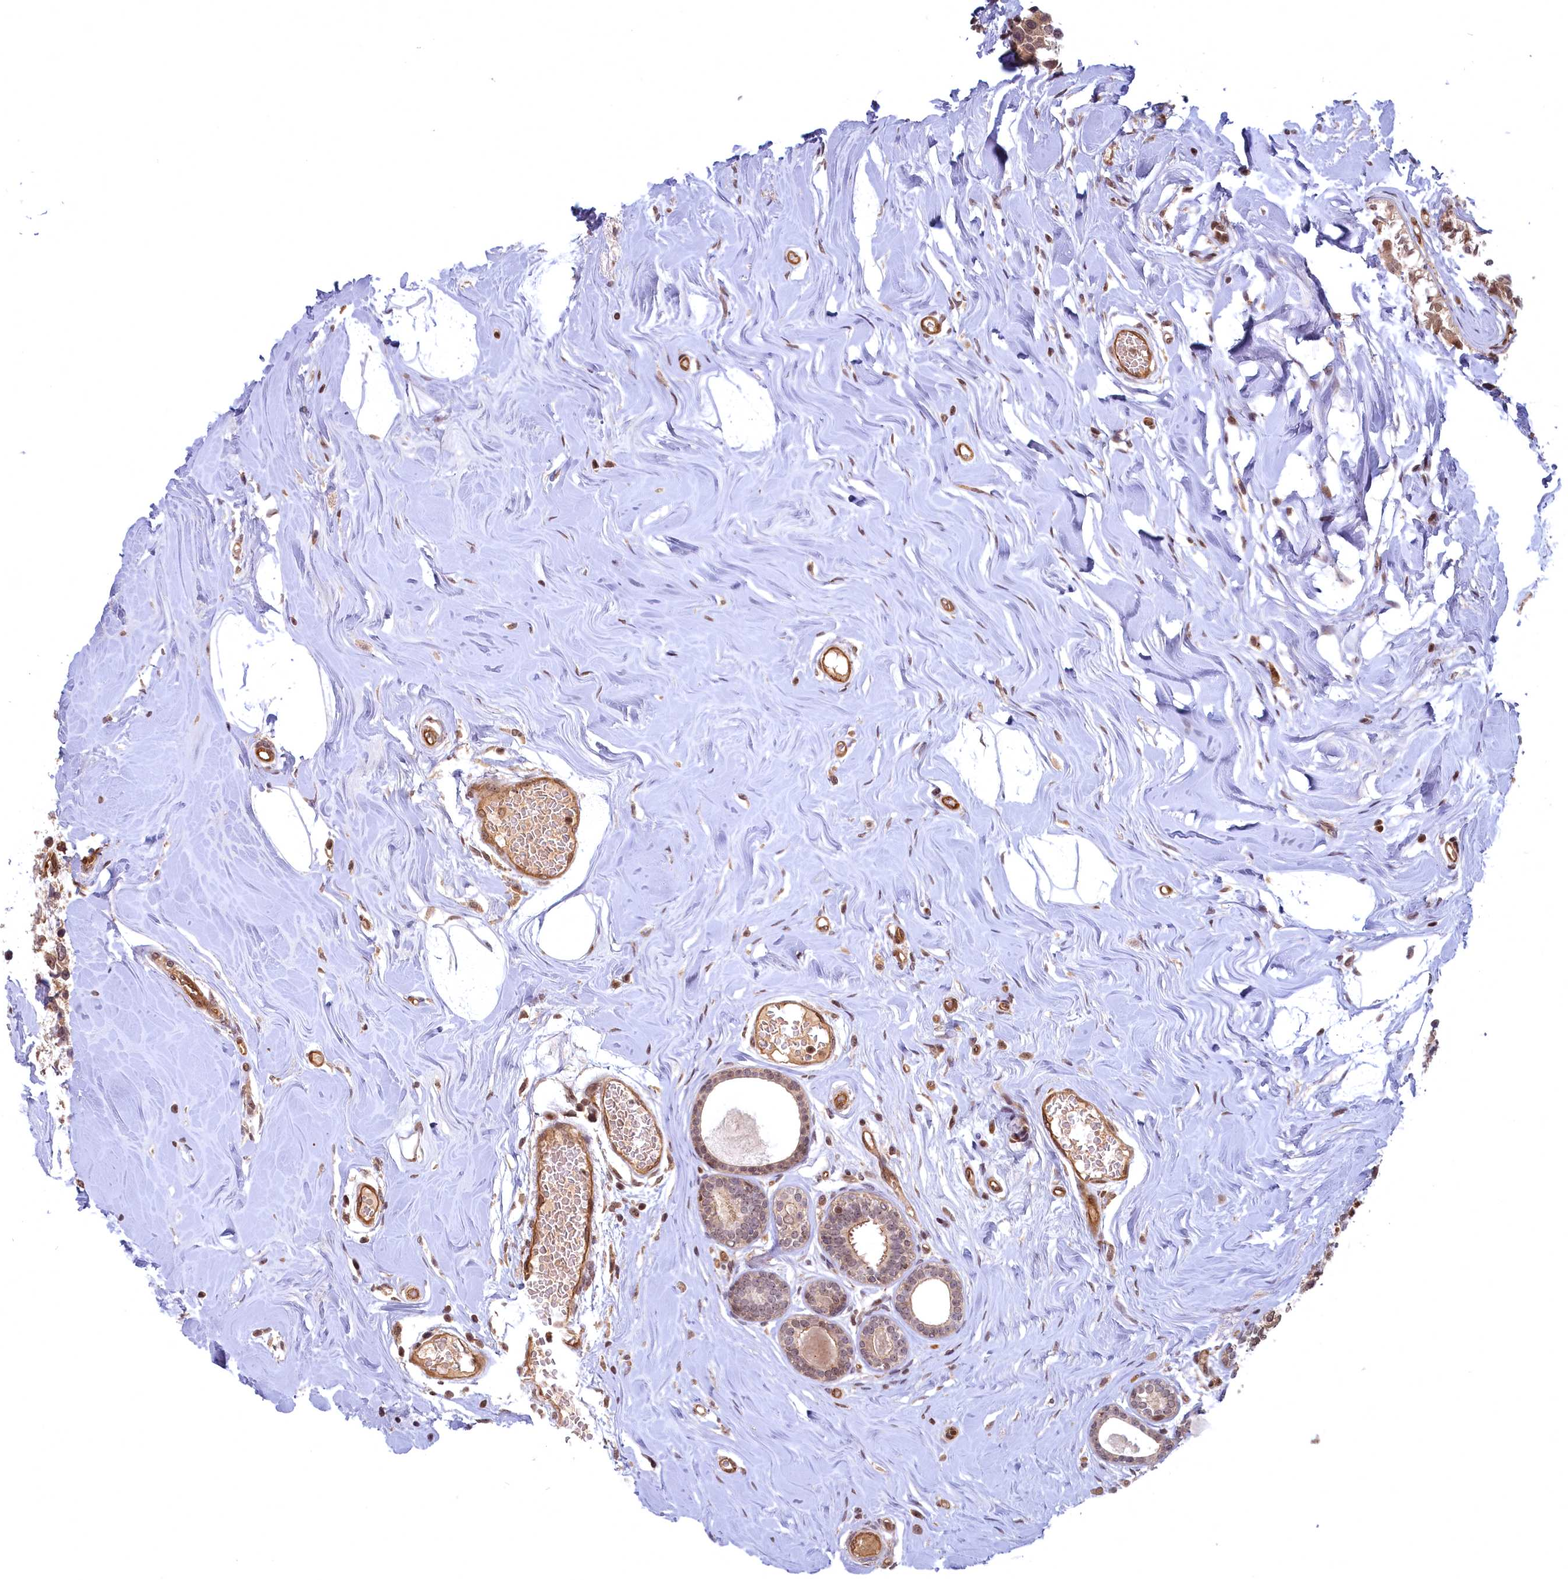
{"staining": {"intensity": "weak", "quantity": ">75%", "location": "cytoplasmic/membranous,nuclear"}, "tissue": "breast cancer", "cell_type": "Tumor cells", "image_type": "cancer", "snomed": [{"axis": "morphology", "description": "Lobular carcinoma"}, {"axis": "topography", "description": "Breast"}], "caption": "Human lobular carcinoma (breast) stained with a brown dye shows weak cytoplasmic/membranous and nuclear positive expression in approximately >75% of tumor cells.", "gene": "SNRK", "patient": {"sex": "female", "age": 59}}